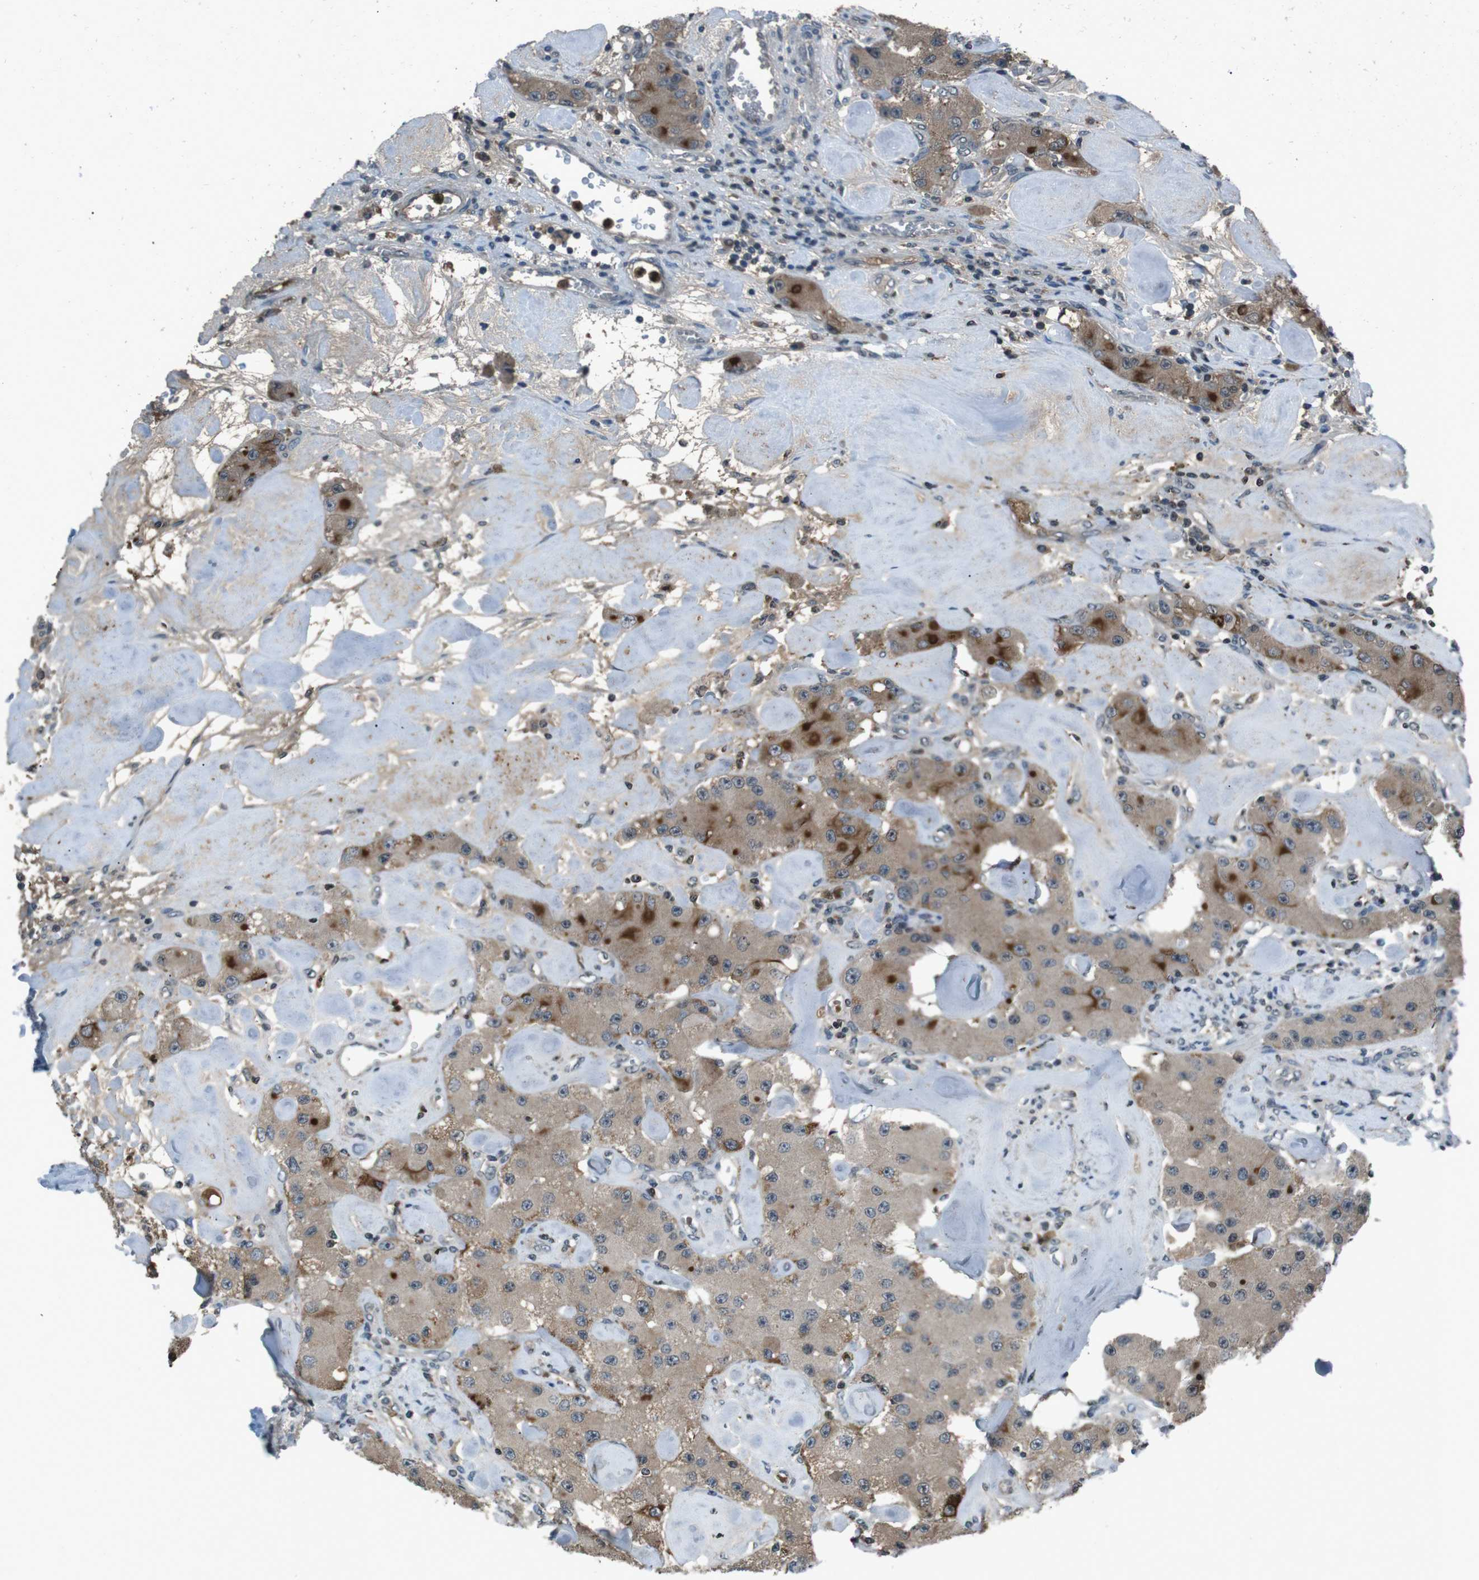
{"staining": {"intensity": "weak", "quantity": ">75%", "location": "cytoplasmic/membranous"}, "tissue": "carcinoid", "cell_type": "Tumor cells", "image_type": "cancer", "snomed": [{"axis": "morphology", "description": "Carcinoid, malignant, NOS"}, {"axis": "topography", "description": "Pancreas"}], "caption": "Immunohistochemistry (DAB) staining of human carcinoid (malignant) displays weak cytoplasmic/membranous protein staining in about >75% of tumor cells.", "gene": "UGT1A6", "patient": {"sex": "male", "age": 41}}